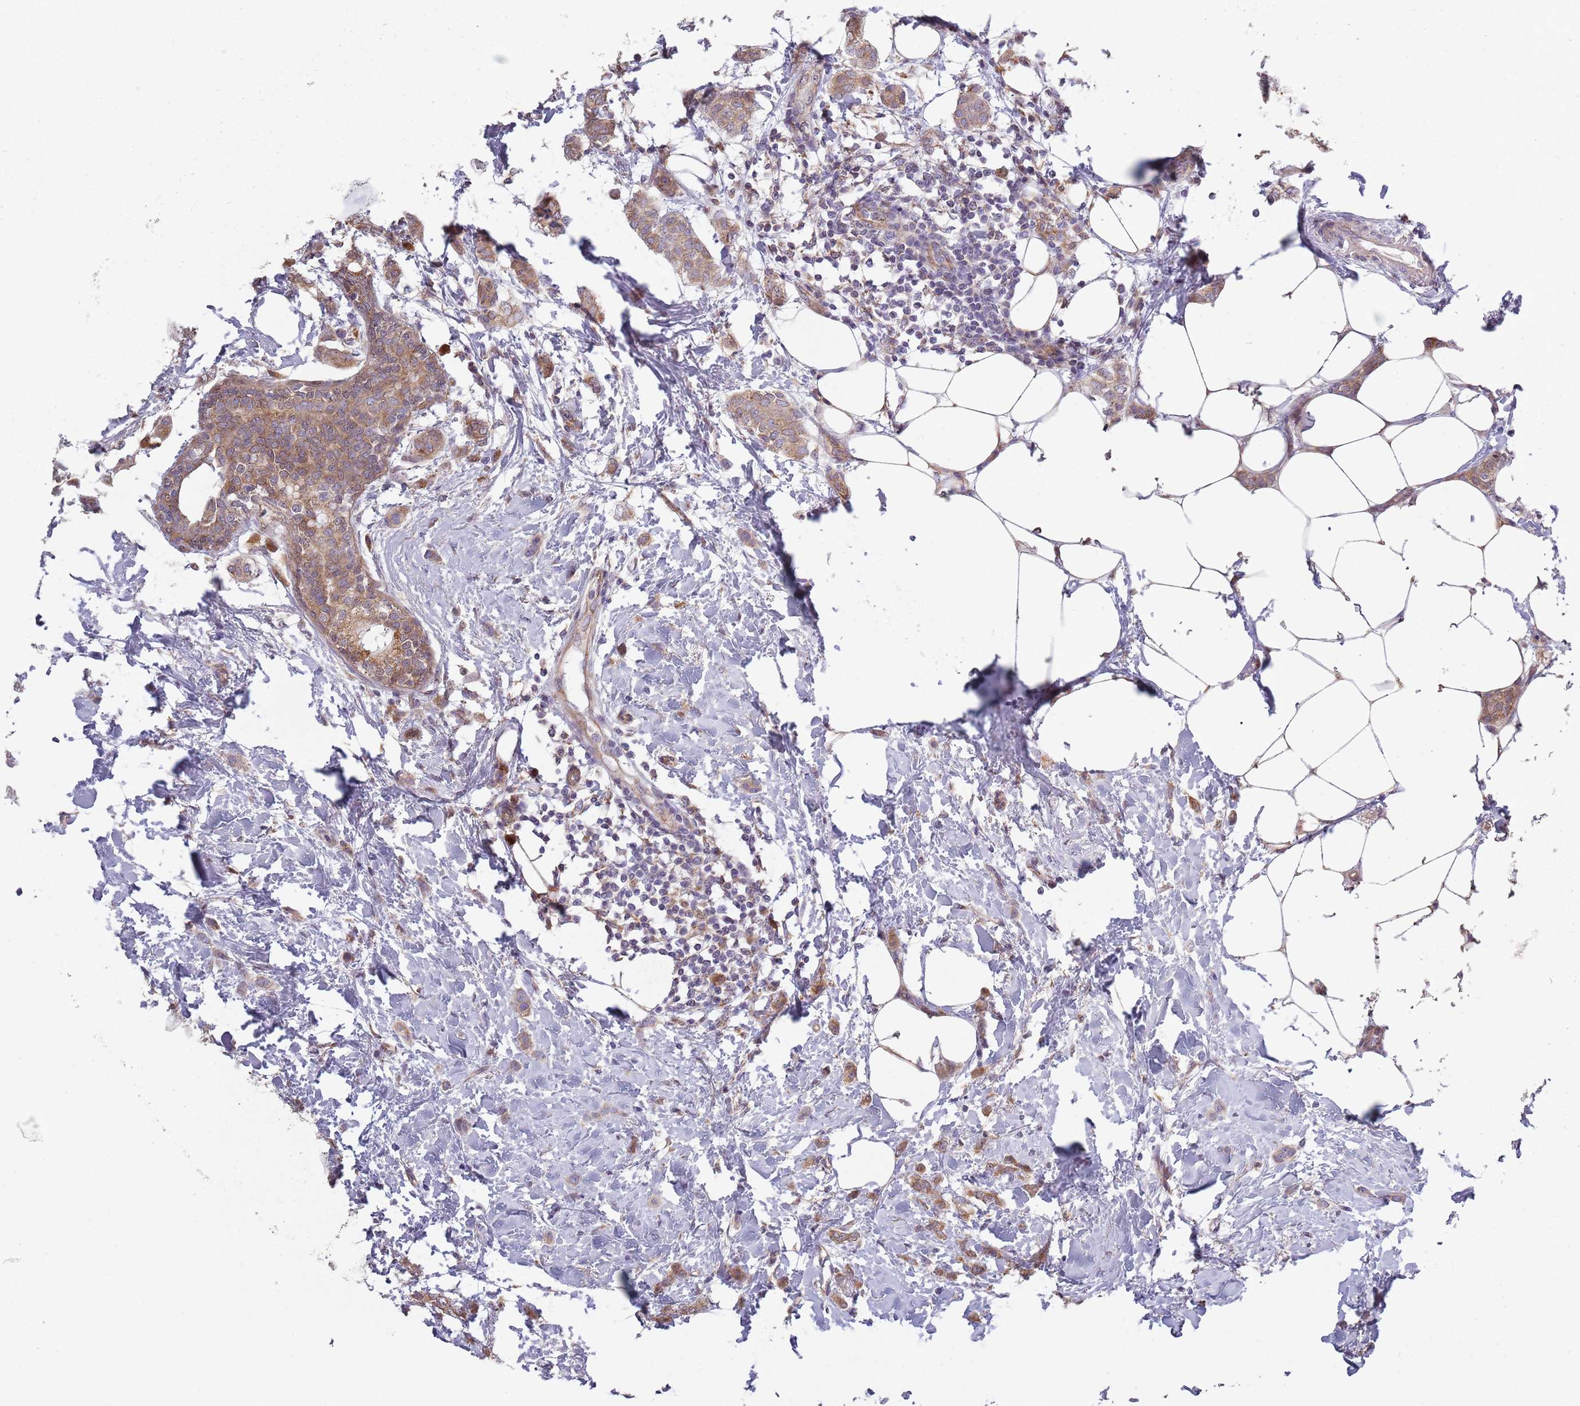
{"staining": {"intensity": "moderate", "quantity": ">75%", "location": "cytoplasmic/membranous"}, "tissue": "breast cancer", "cell_type": "Tumor cells", "image_type": "cancer", "snomed": [{"axis": "morphology", "description": "Duct carcinoma"}, {"axis": "topography", "description": "Breast"}], "caption": "Breast cancer stained for a protein shows moderate cytoplasmic/membranous positivity in tumor cells. Nuclei are stained in blue.", "gene": "COQ5", "patient": {"sex": "female", "age": 72}}